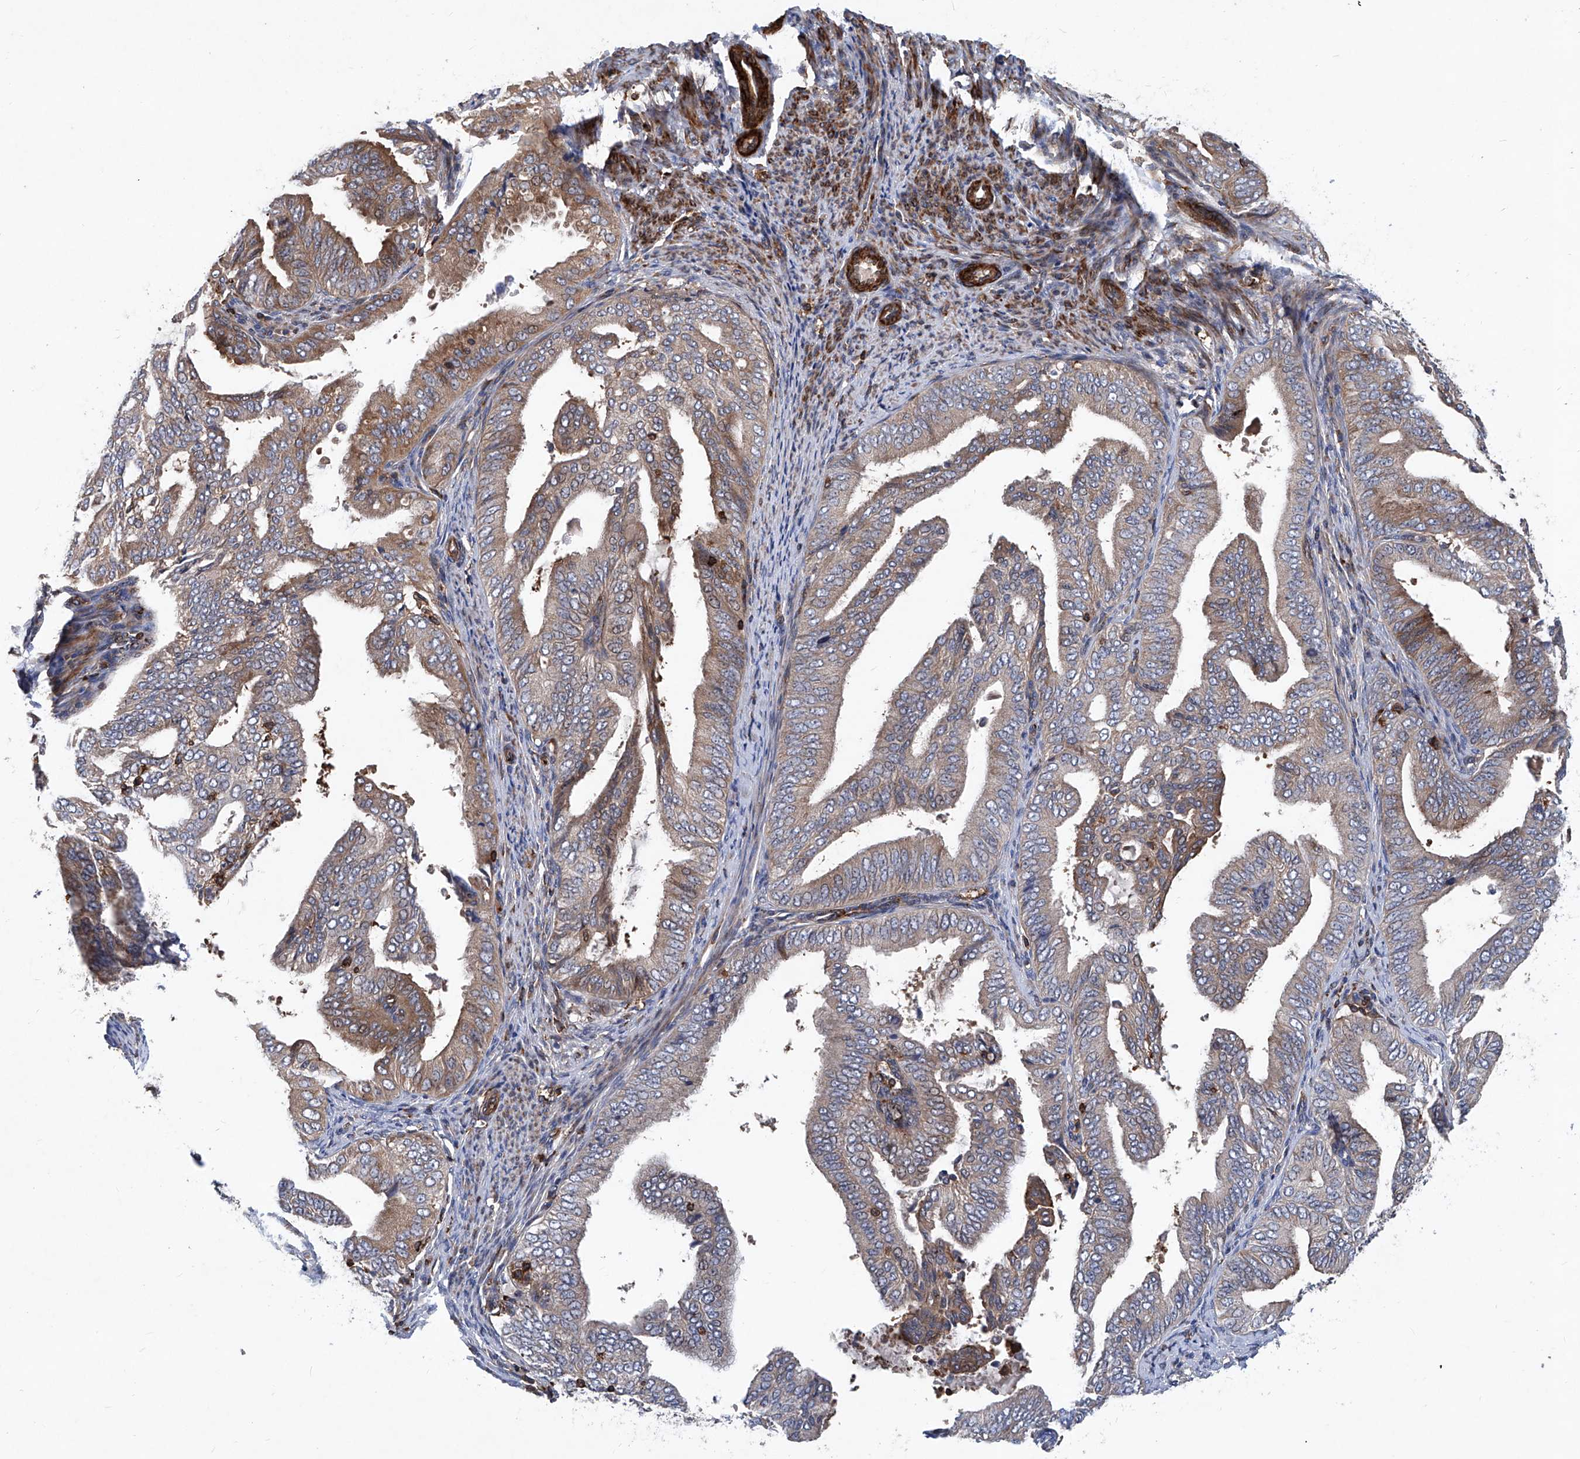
{"staining": {"intensity": "weak", "quantity": "<25%", "location": "cytoplasmic/membranous"}, "tissue": "endometrial cancer", "cell_type": "Tumor cells", "image_type": "cancer", "snomed": [{"axis": "morphology", "description": "Adenocarcinoma, NOS"}, {"axis": "topography", "description": "Endometrium"}], "caption": "High power microscopy micrograph of an immunohistochemistry (IHC) image of adenocarcinoma (endometrial), revealing no significant staining in tumor cells.", "gene": "NT5C3A", "patient": {"sex": "female", "age": 58}}